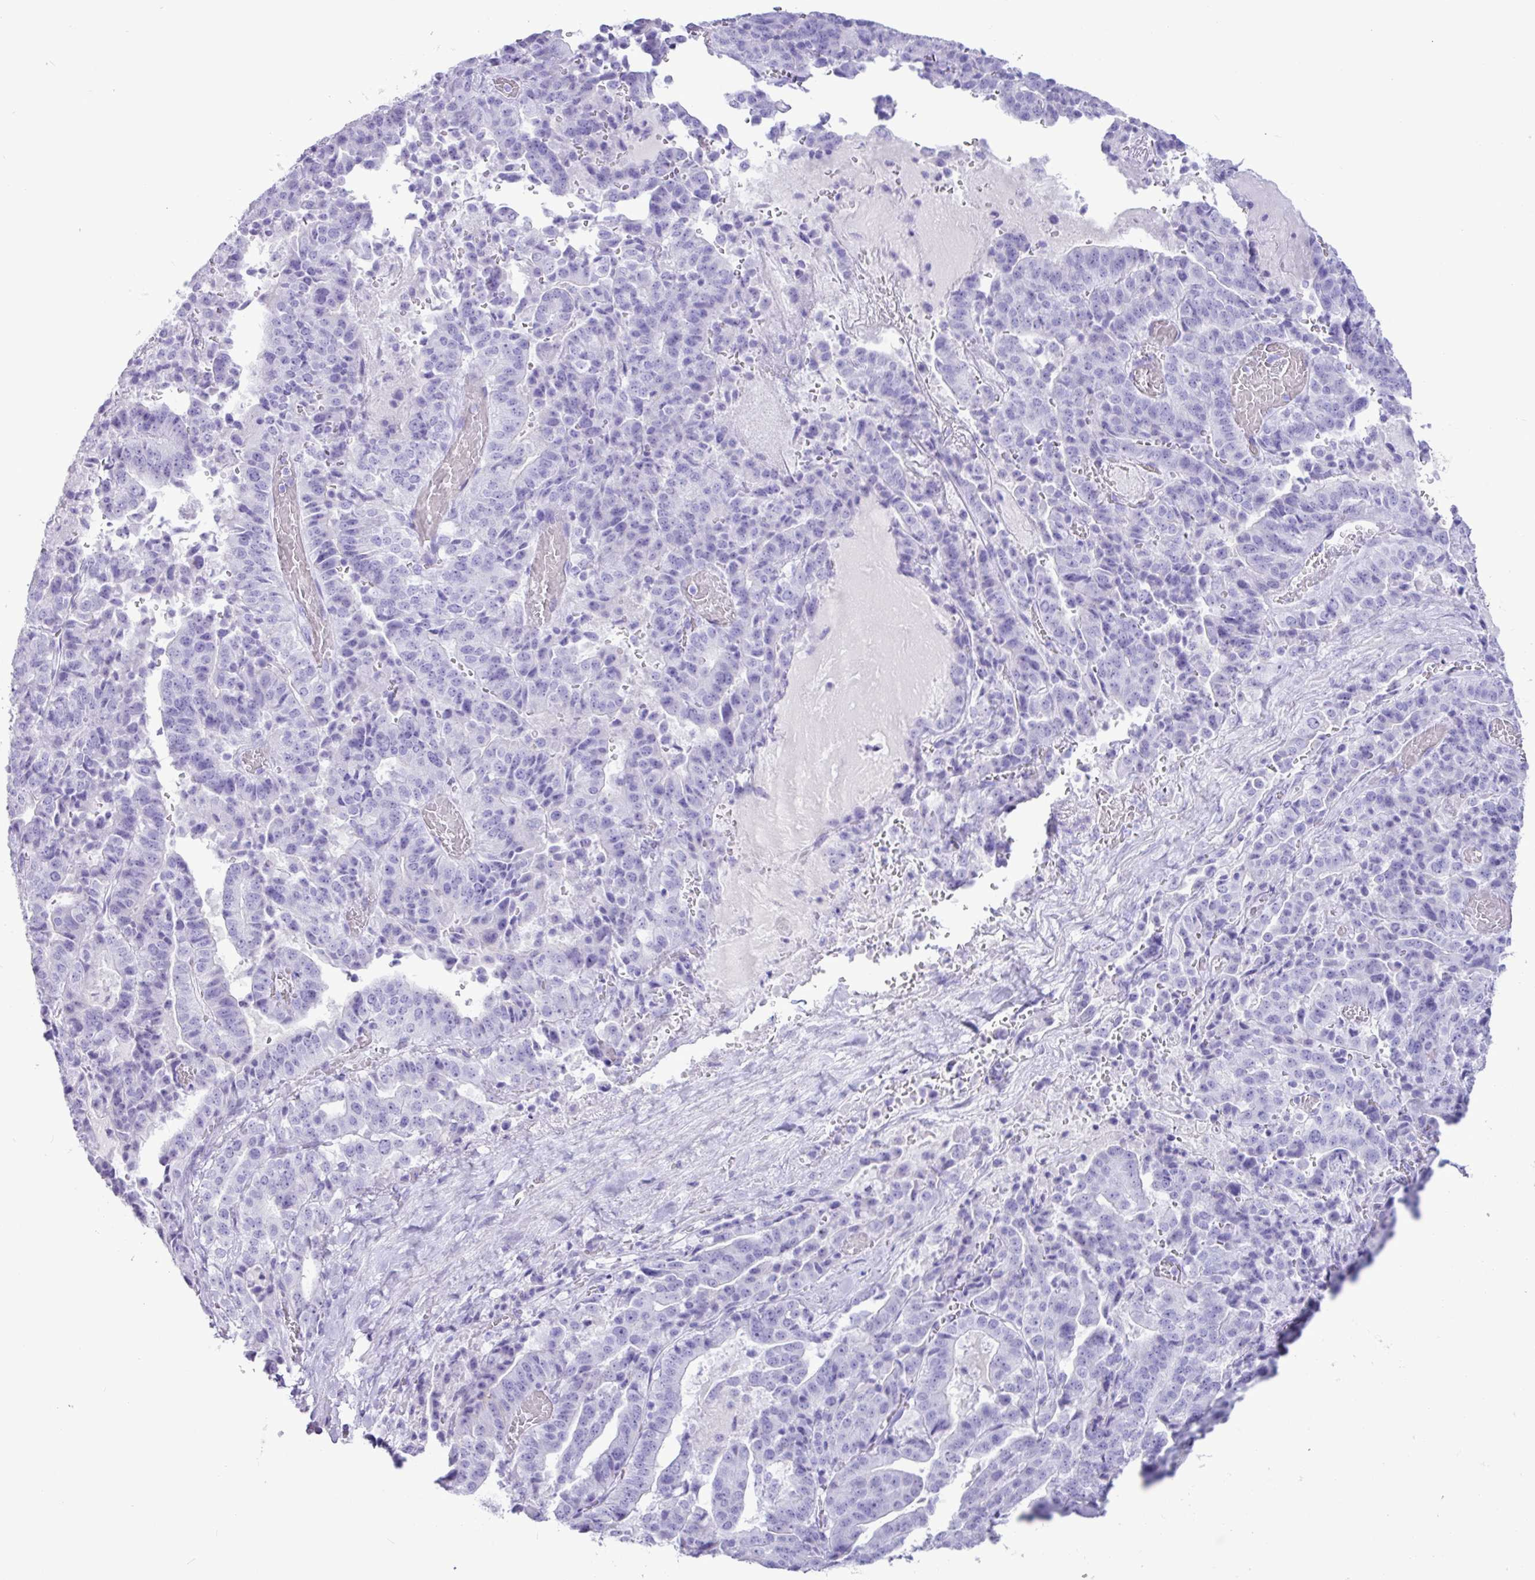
{"staining": {"intensity": "negative", "quantity": "none", "location": "none"}, "tissue": "stomach cancer", "cell_type": "Tumor cells", "image_type": "cancer", "snomed": [{"axis": "morphology", "description": "Adenocarcinoma, NOS"}, {"axis": "topography", "description": "Stomach"}], "caption": "An image of human stomach adenocarcinoma is negative for staining in tumor cells.", "gene": "CKMT2", "patient": {"sex": "male", "age": 48}}